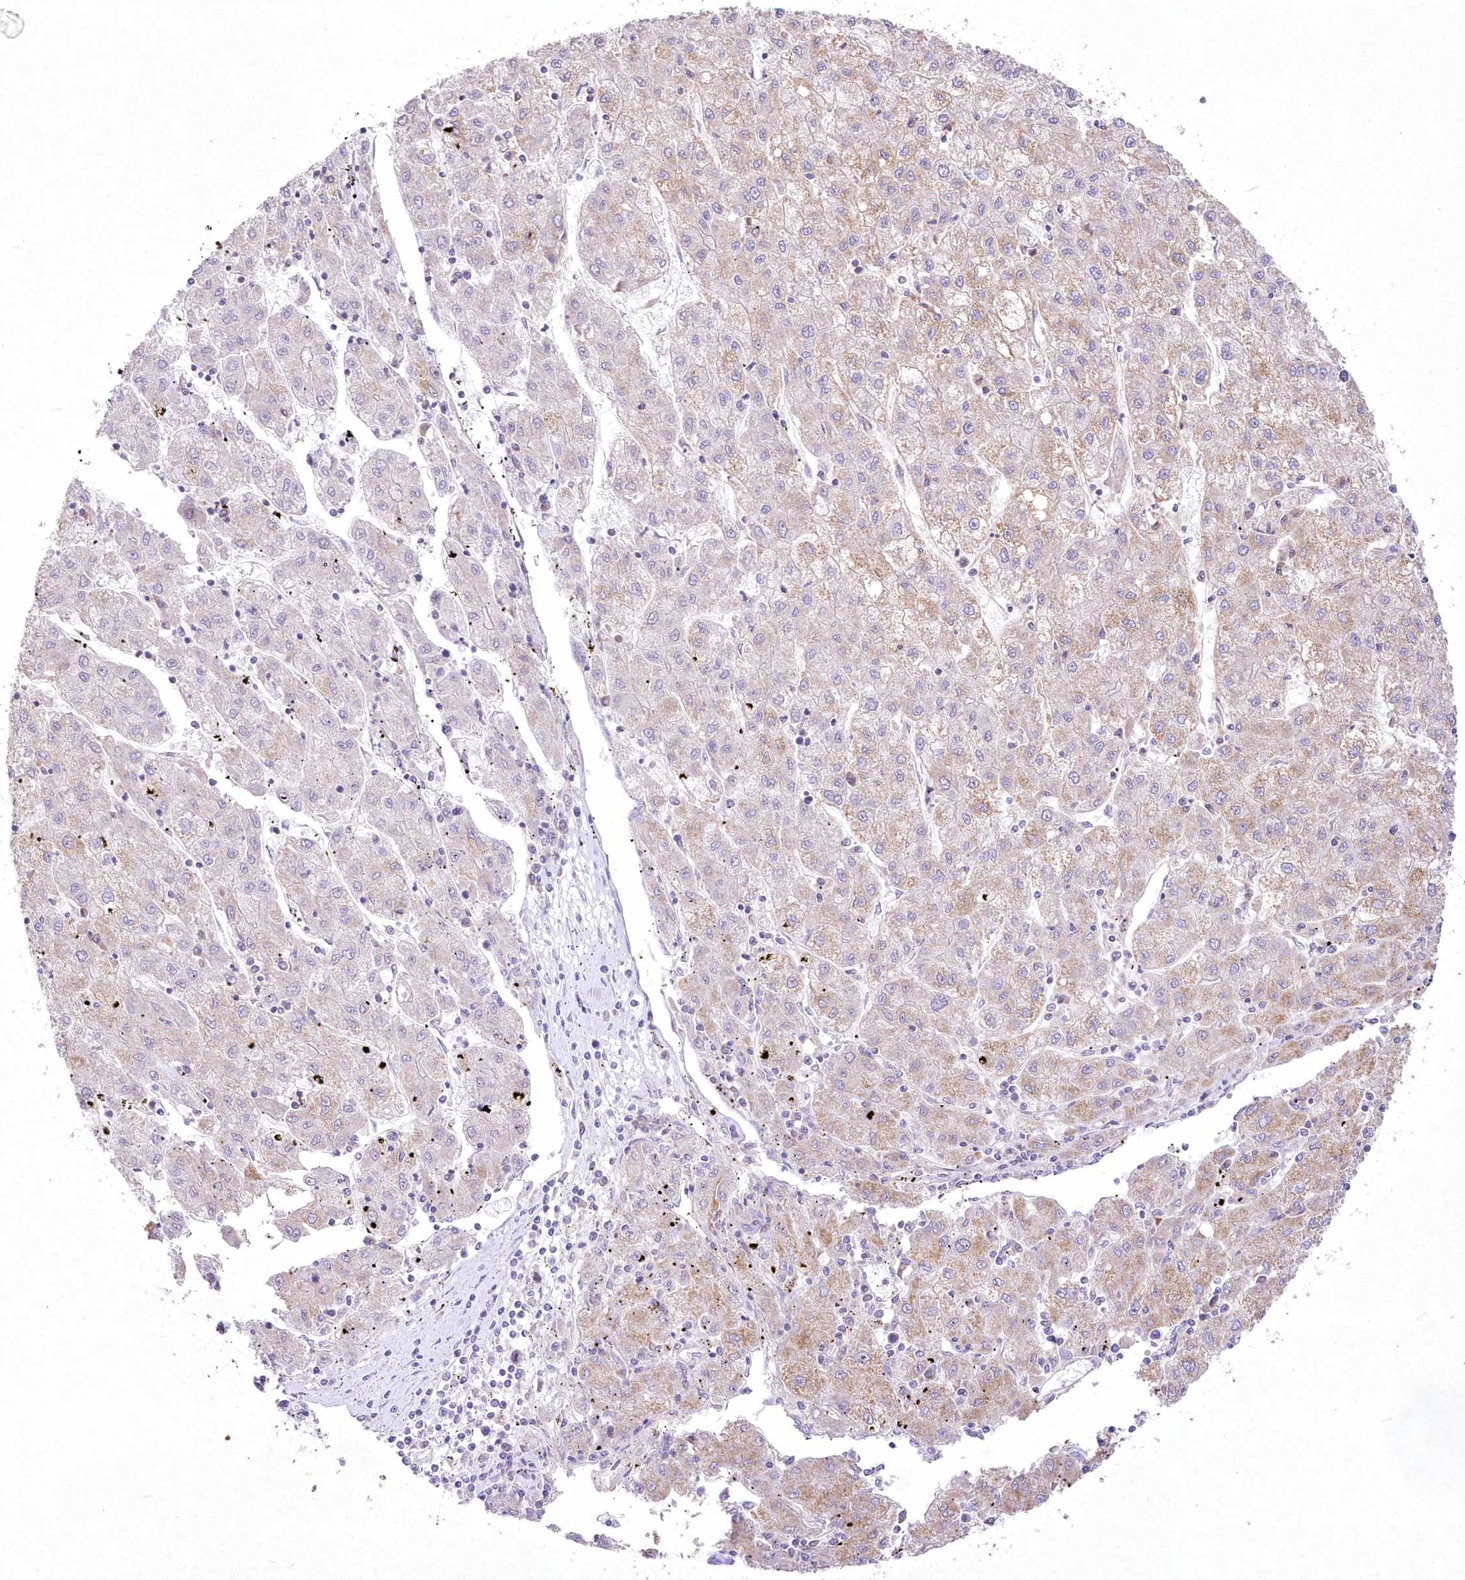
{"staining": {"intensity": "moderate", "quantity": "25%-75%", "location": "cytoplasmic/membranous"}, "tissue": "liver cancer", "cell_type": "Tumor cells", "image_type": "cancer", "snomed": [{"axis": "morphology", "description": "Carcinoma, Hepatocellular, NOS"}, {"axis": "topography", "description": "Liver"}], "caption": "Liver cancer was stained to show a protein in brown. There is medium levels of moderate cytoplasmic/membranous positivity in about 25%-75% of tumor cells.", "gene": "ITSN2", "patient": {"sex": "male", "age": 72}}